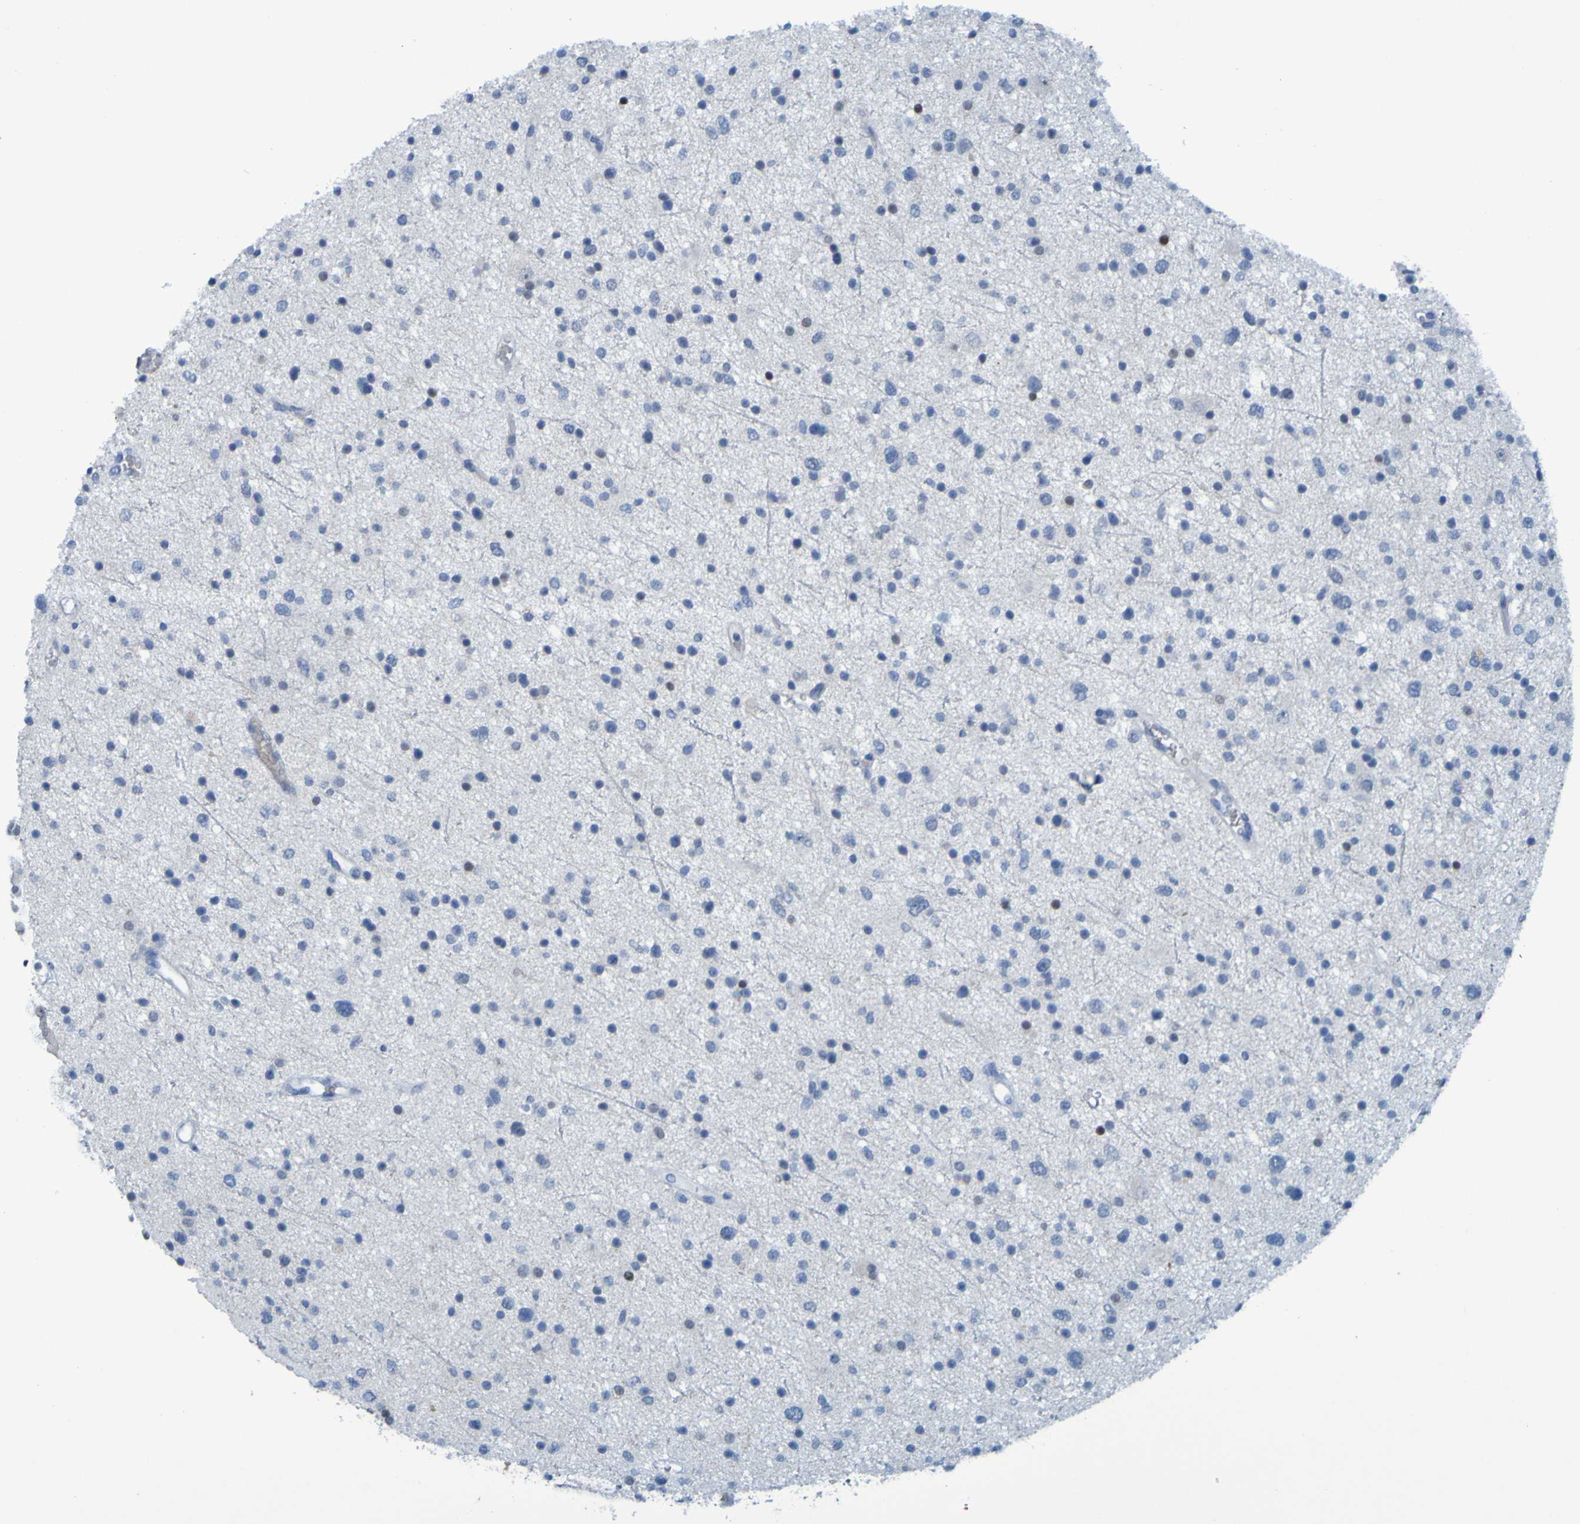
{"staining": {"intensity": "negative", "quantity": "none", "location": "none"}, "tissue": "glioma", "cell_type": "Tumor cells", "image_type": "cancer", "snomed": [{"axis": "morphology", "description": "Glioma, malignant, Low grade"}, {"axis": "topography", "description": "Brain"}], "caption": "Photomicrograph shows no significant protein positivity in tumor cells of glioma. (DAB (3,3'-diaminobenzidine) immunohistochemistry with hematoxylin counter stain).", "gene": "USP36", "patient": {"sex": "female", "age": 37}}